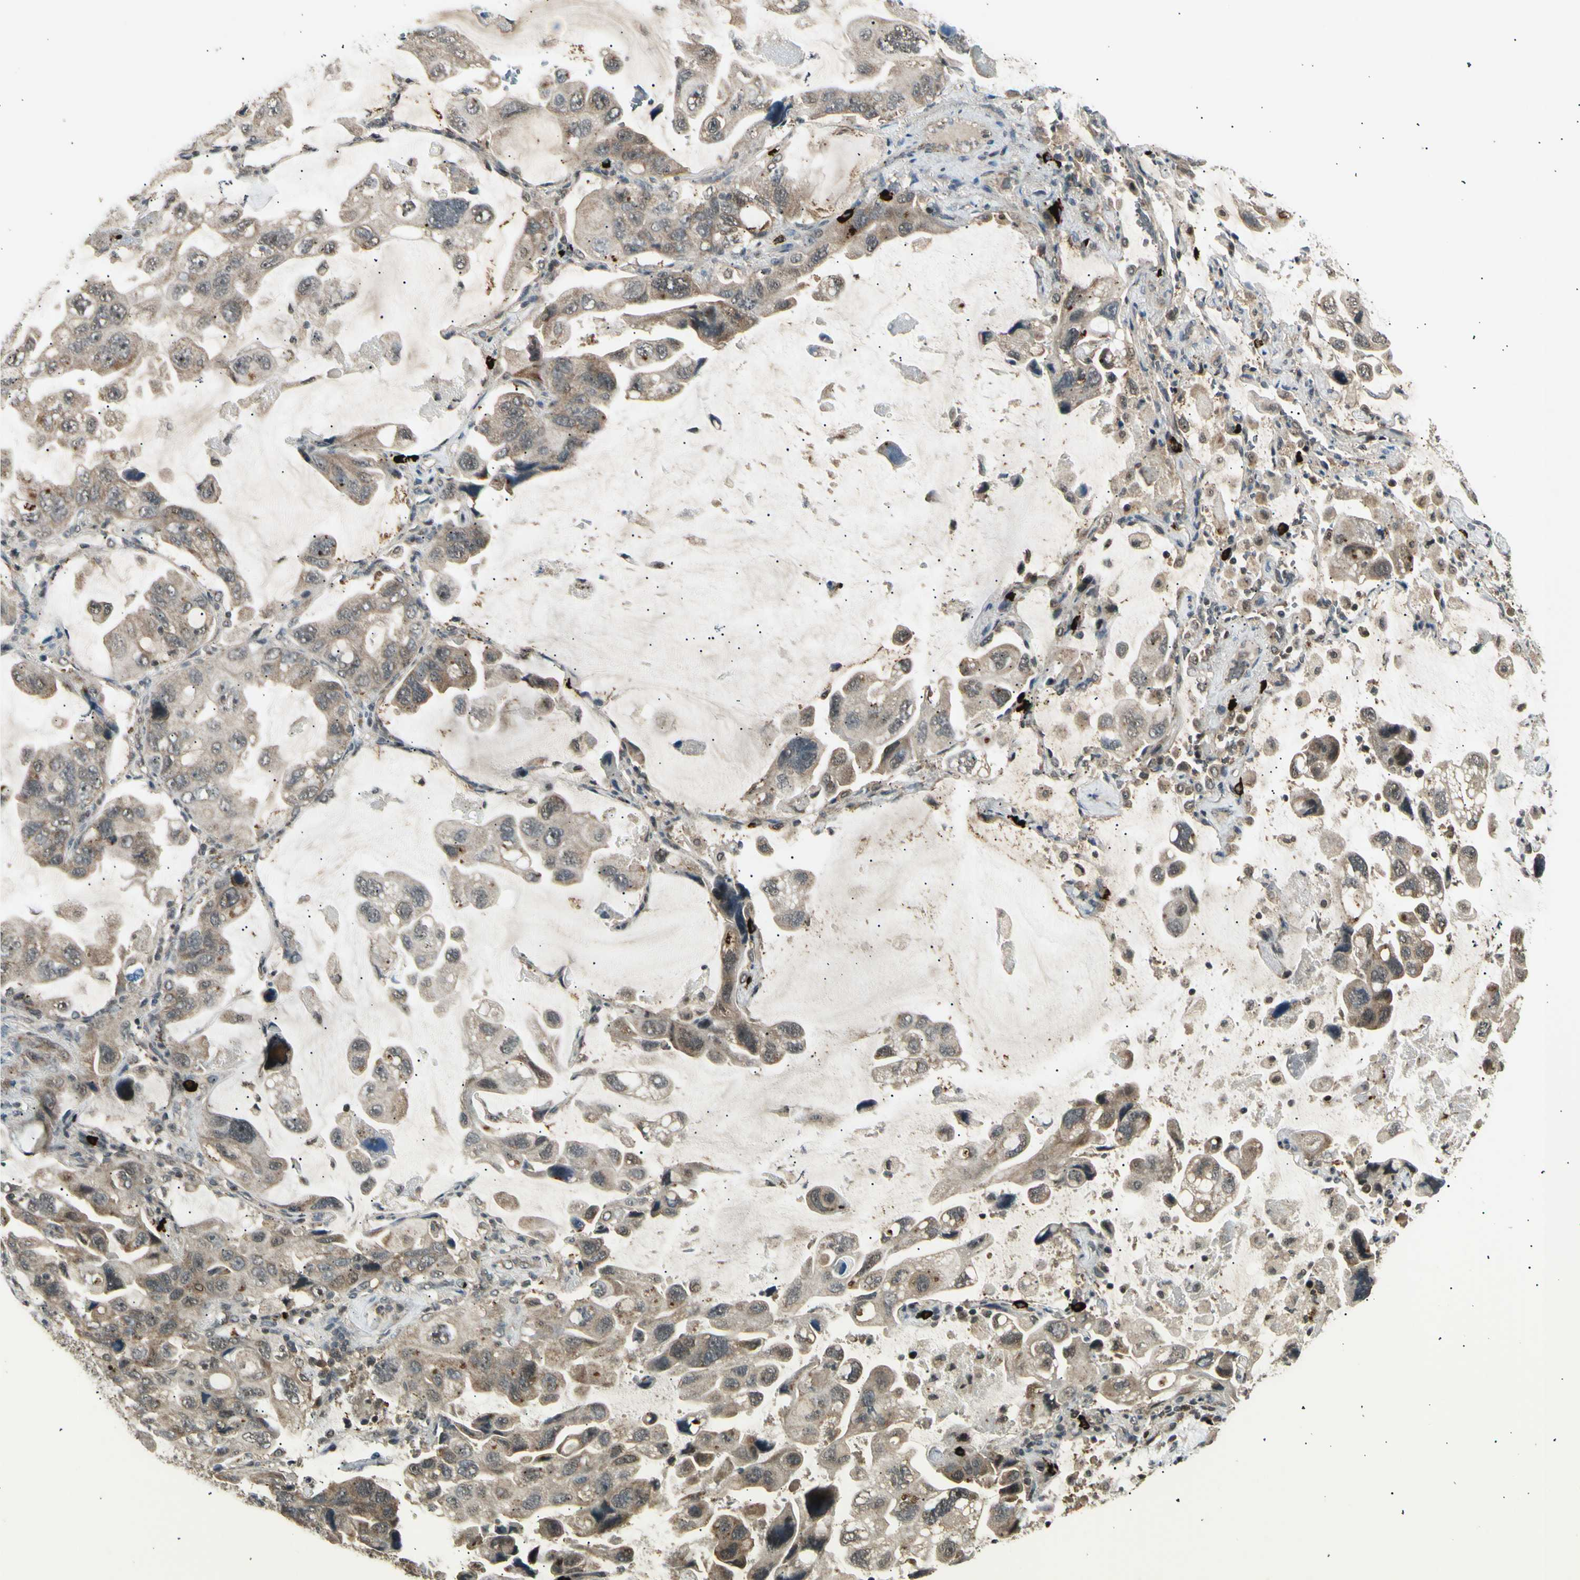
{"staining": {"intensity": "weak", "quantity": ">75%", "location": "cytoplasmic/membranous"}, "tissue": "lung cancer", "cell_type": "Tumor cells", "image_type": "cancer", "snomed": [{"axis": "morphology", "description": "Squamous cell carcinoma, NOS"}, {"axis": "topography", "description": "Lung"}], "caption": "Brown immunohistochemical staining in human lung cancer (squamous cell carcinoma) demonstrates weak cytoplasmic/membranous expression in about >75% of tumor cells.", "gene": "NUAK2", "patient": {"sex": "female", "age": 73}}